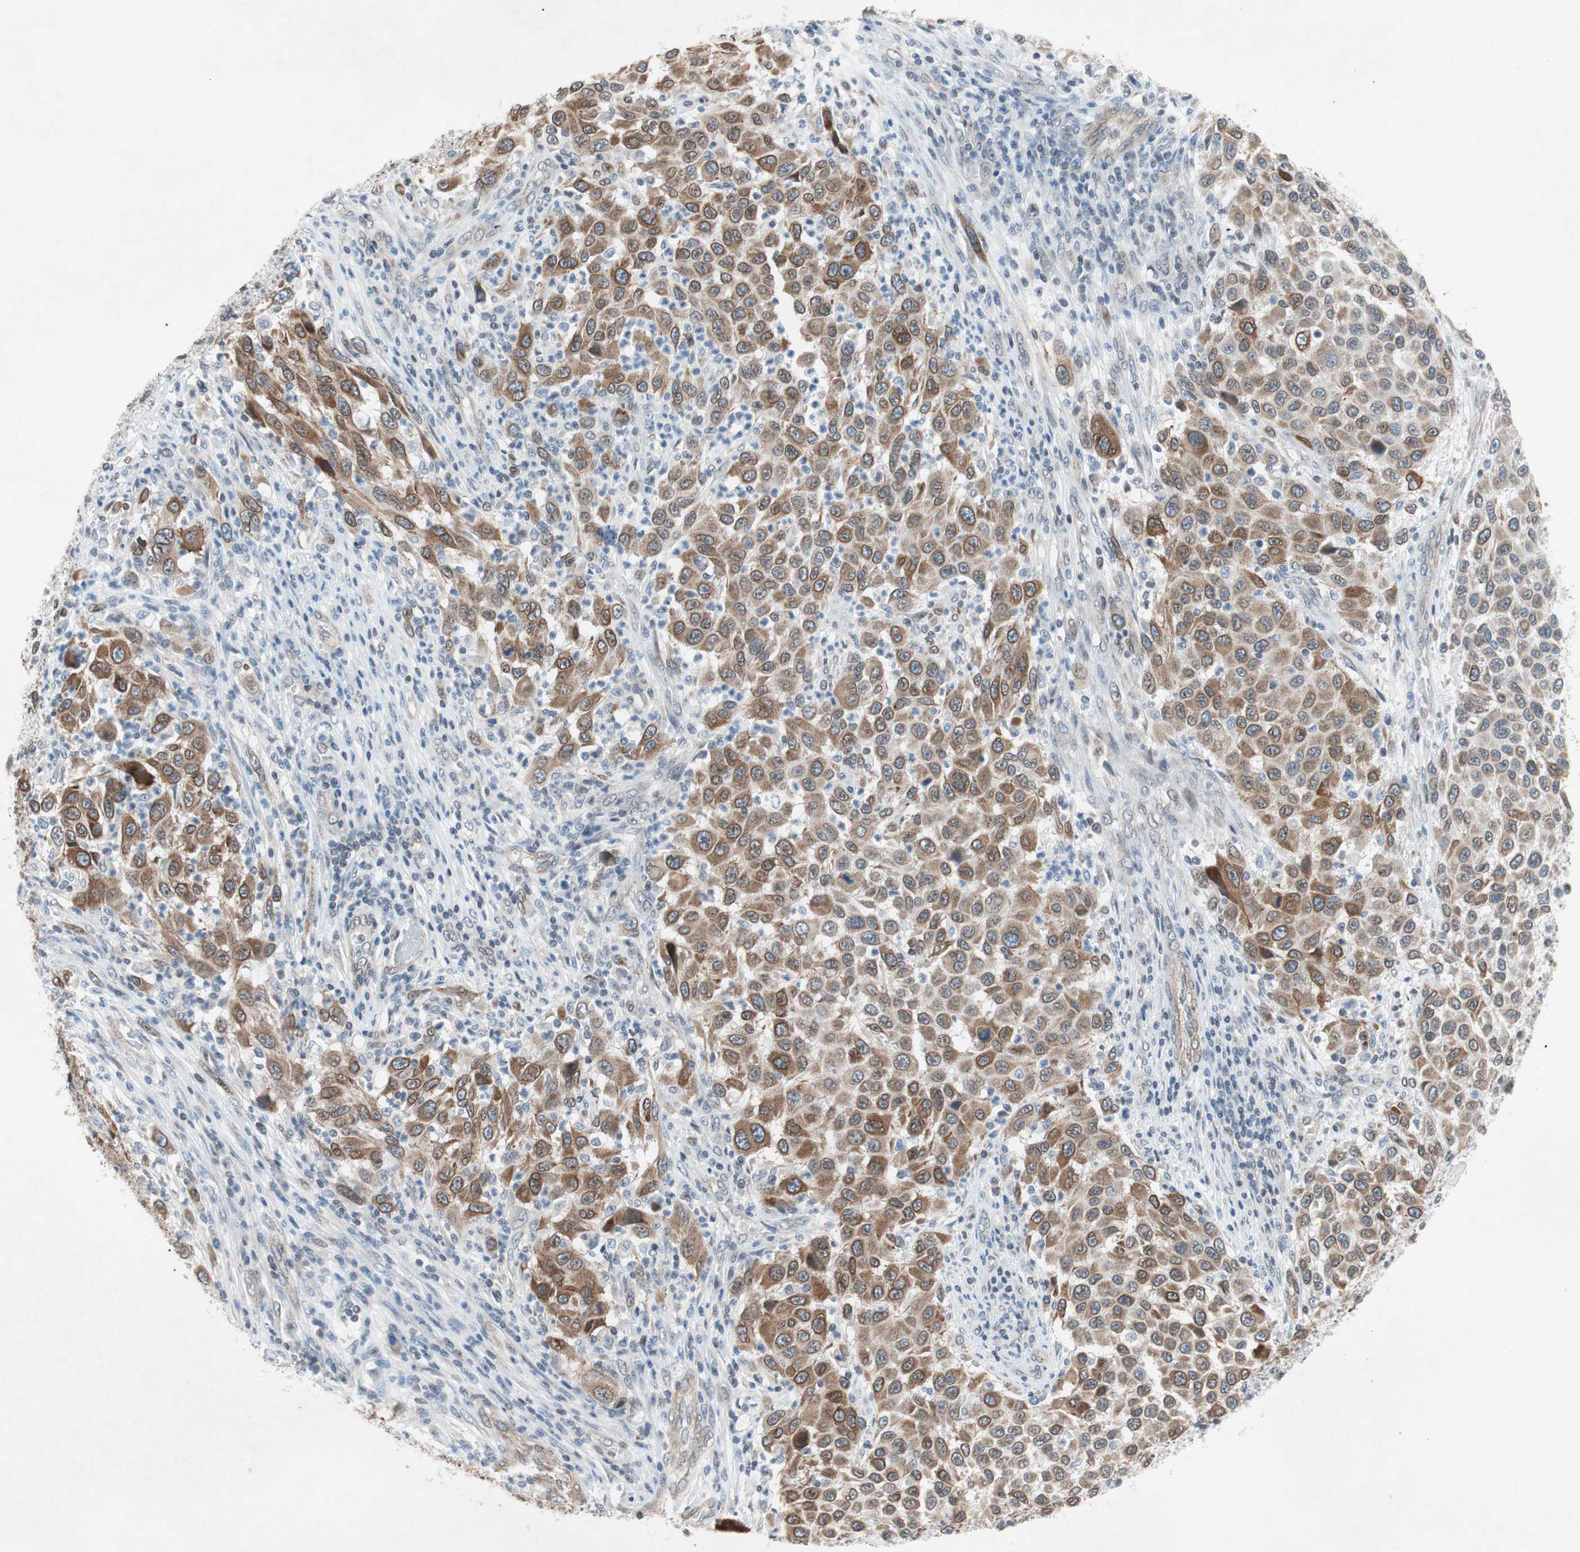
{"staining": {"intensity": "moderate", "quantity": ">75%", "location": "cytoplasmic/membranous,nuclear"}, "tissue": "melanoma", "cell_type": "Tumor cells", "image_type": "cancer", "snomed": [{"axis": "morphology", "description": "Malignant melanoma, Metastatic site"}, {"axis": "topography", "description": "Lymph node"}], "caption": "Protein staining of melanoma tissue shows moderate cytoplasmic/membranous and nuclear expression in about >75% of tumor cells.", "gene": "ARNT2", "patient": {"sex": "male", "age": 61}}